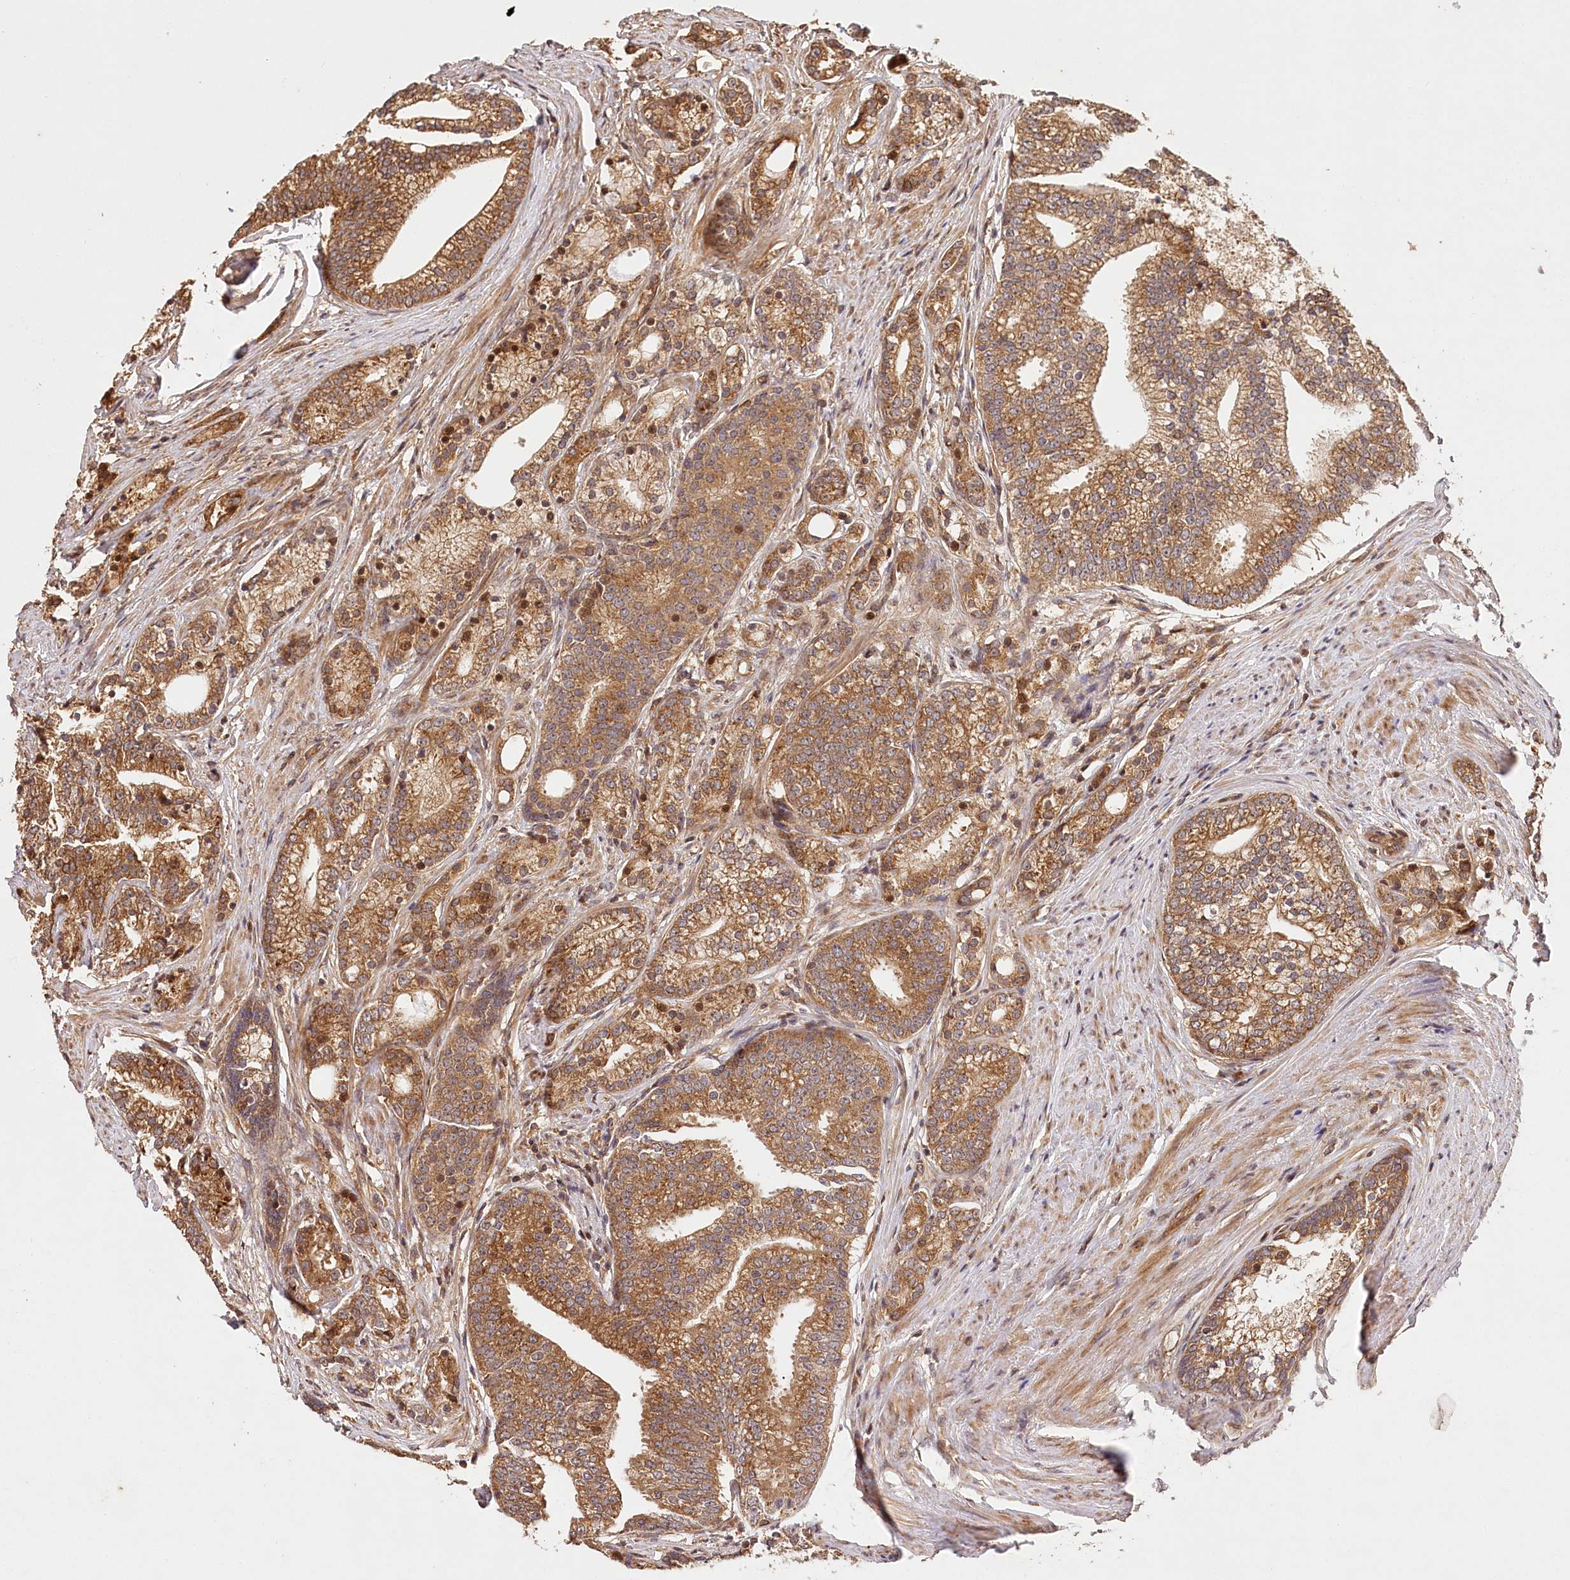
{"staining": {"intensity": "moderate", "quantity": ">75%", "location": "cytoplasmic/membranous"}, "tissue": "prostate cancer", "cell_type": "Tumor cells", "image_type": "cancer", "snomed": [{"axis": "morphology", "description": "Adenocarcinoma, Low grade"}, {"axis": "topography", "description": "Prostate"}], "caption": "A brown stain shows moderate cytoplasmic/membranous expression of a protein in low-grade adenocarcinoma (prostate) tumor cells.", "gene": "LSS", "patient": {"sex": "male", "age": 71}}